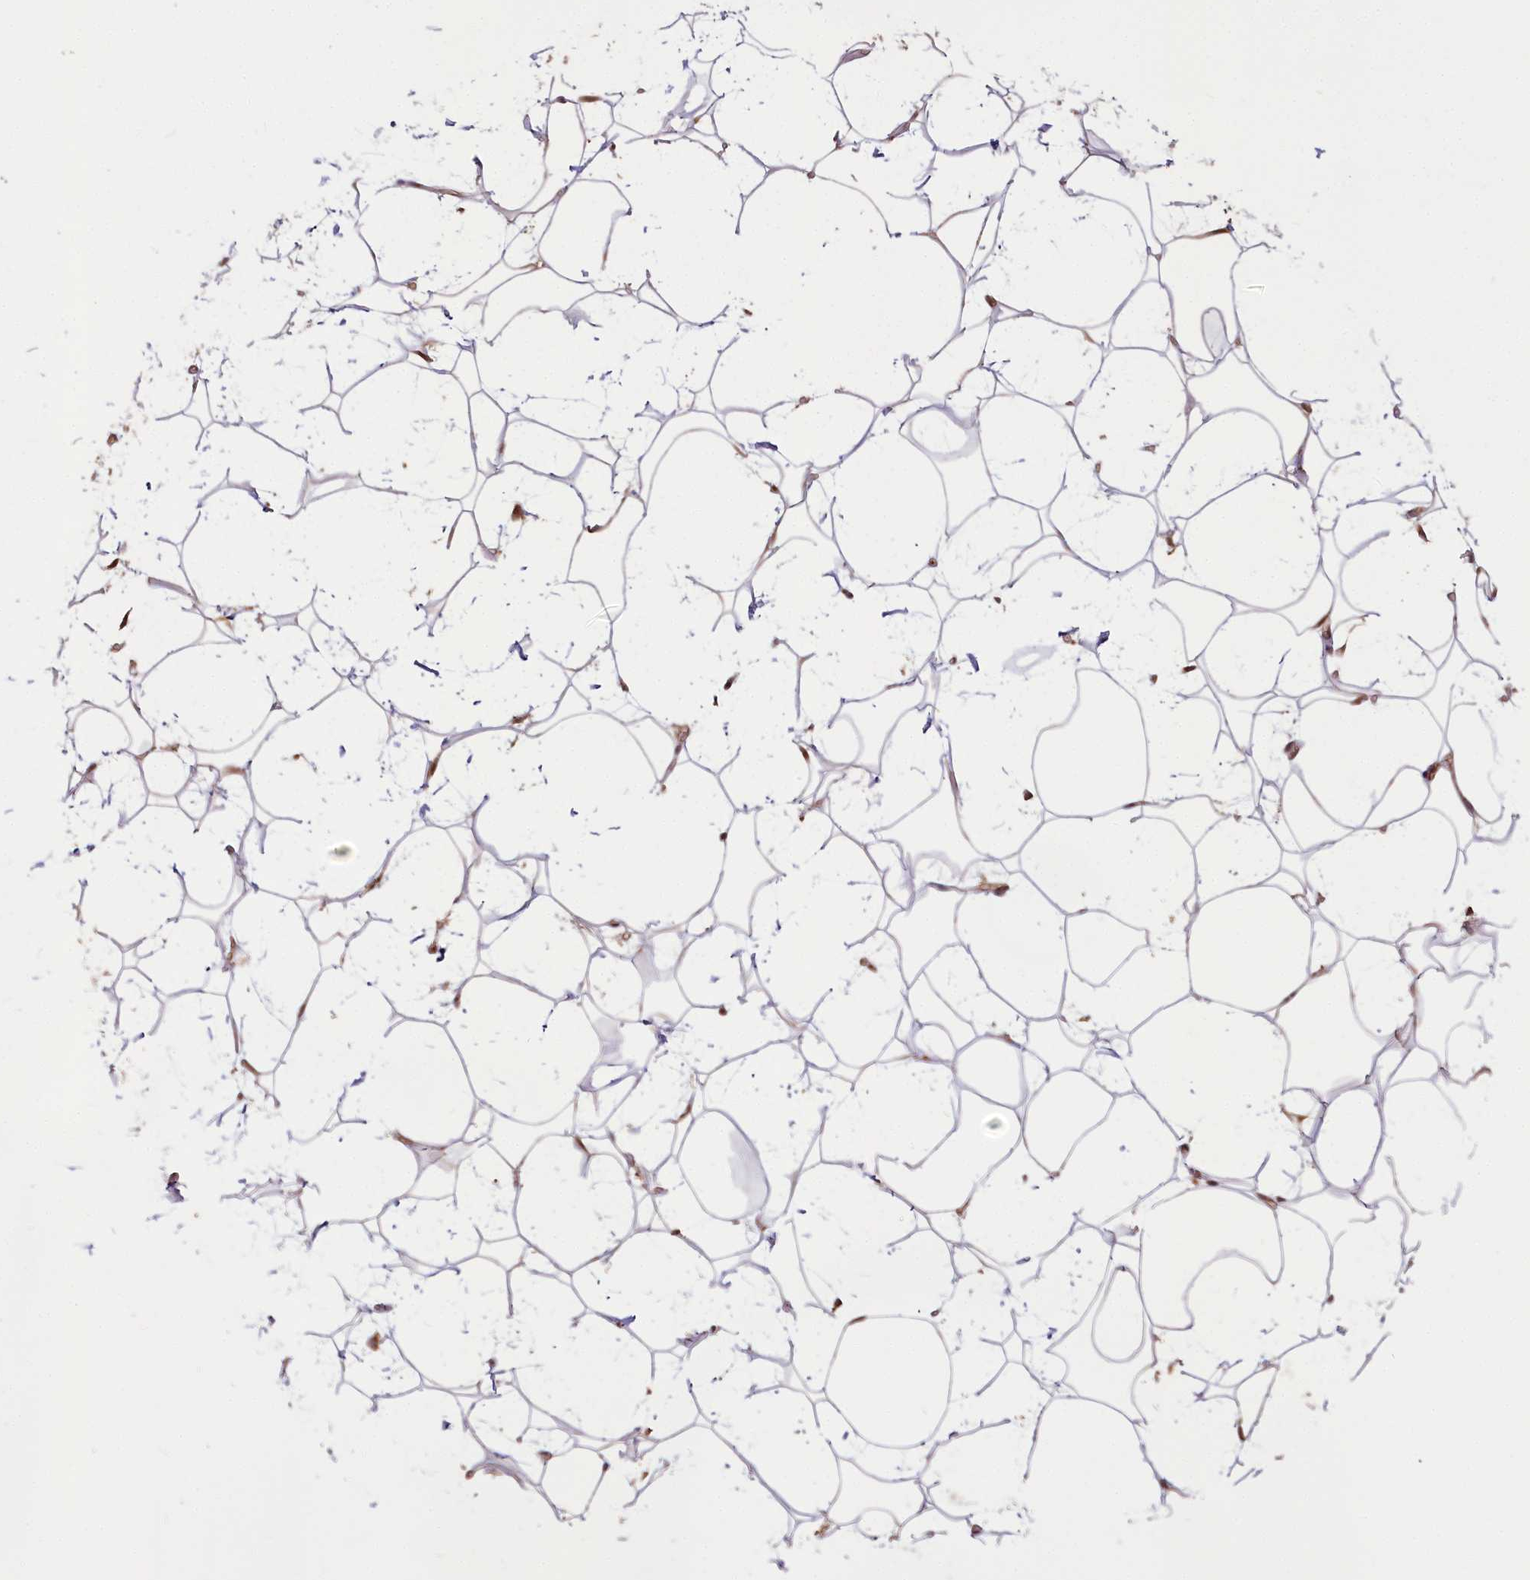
{"staining": {"intensity": "moderate", "quantity": ">75%", "location": "cytoplasmic/membranous"}, "tissue": "adipose tissue", "cell_type": "Adipocytes", "image_type": "normal", "snomed": [{"axis": "morphology", "description": "Normal tissue, NOS"}, {"axis": "topography", "description": "Breast"}], "caption": "High-magnification brightfield microscopy of benign adipose tissue stained with DAB (brown) and counterstained with hematoxylin (blue). adipocytes exhibit moderate cytoplasmic/membranous expression is seen in approximately>75% of cells.", "gene": "R3HDM2", "patient": {"sex": "female", "age": 26}}